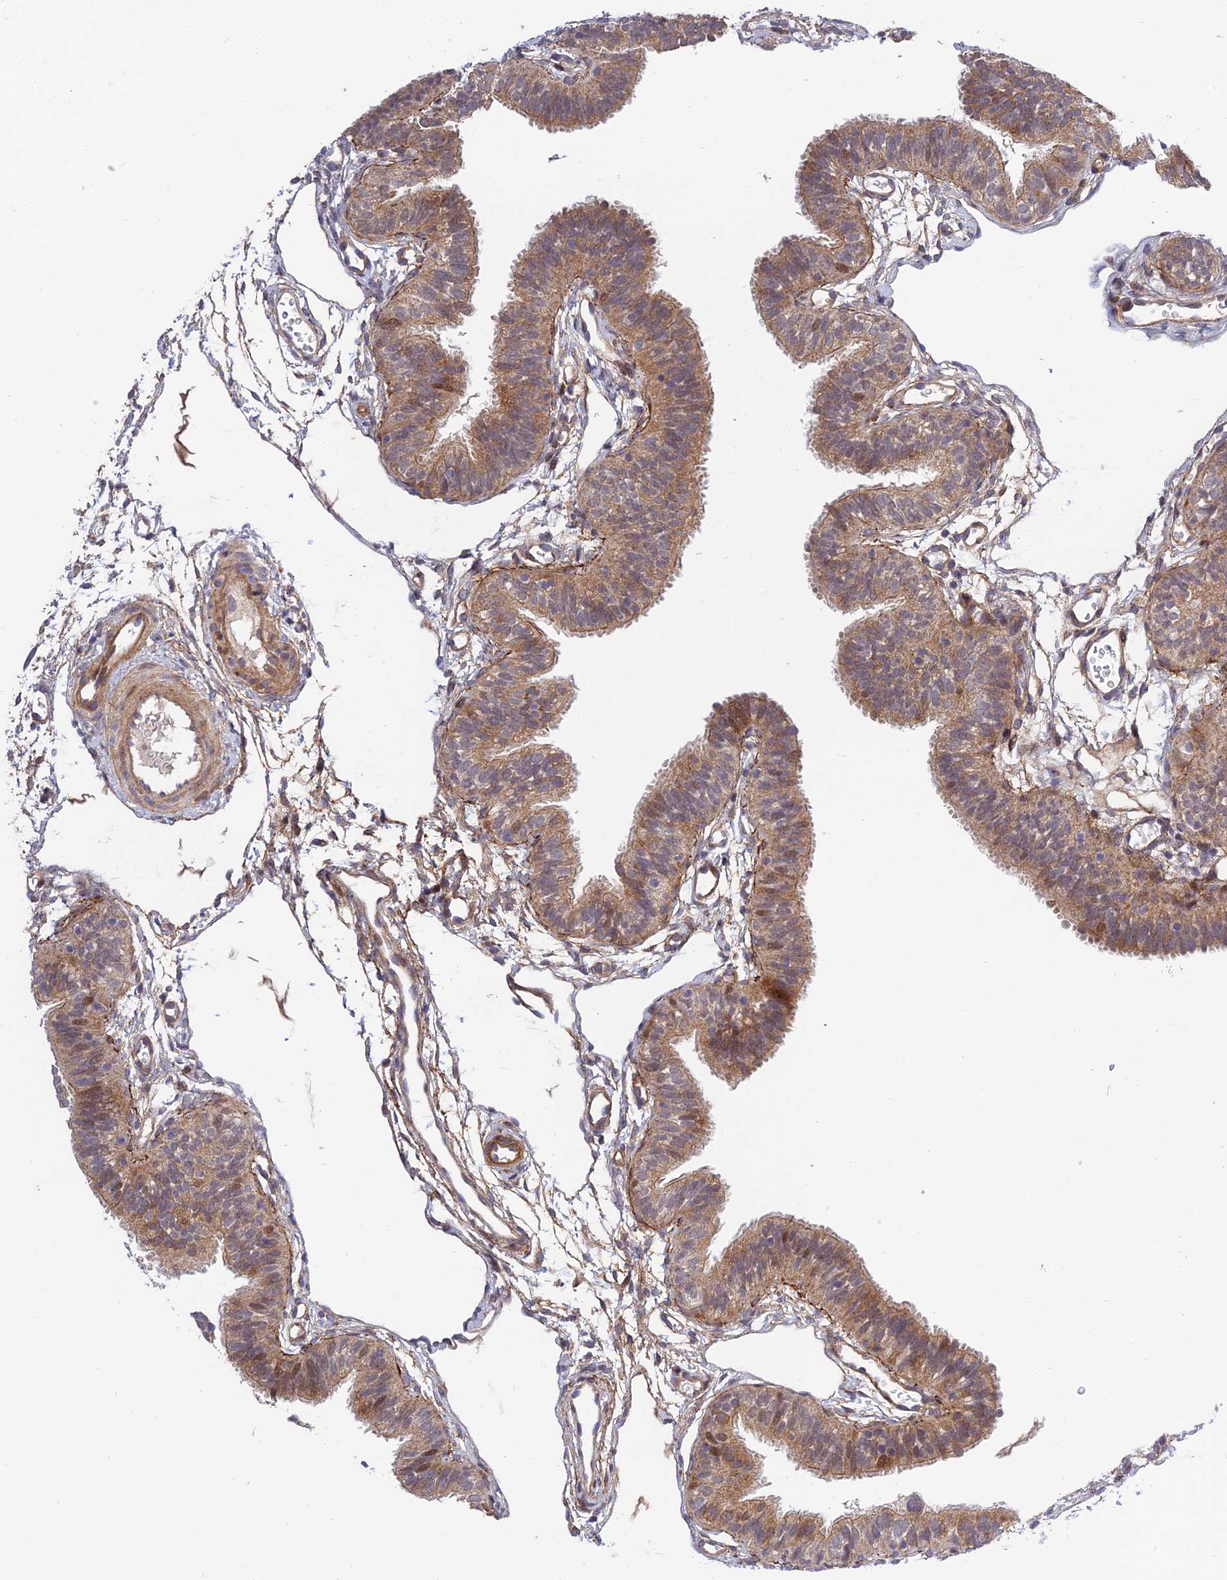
{"staining": {"intensity": "moderate", "quantity": ">75%", "location": "cytoplasmic/membranous"}, "tissue": "fallopian tube", "cell_type": "Glandular cells", "image_type": "normal", "snomed": [{"axis": "morphology", "description": "Normal tissue, NOS"}, {"axis": "topography", "description": "Fallopian tube"}], "caption": "Glandular cells exhibit moderate cytoplasmic/membranous positivity in approximately >75% of cells in benign fallopian tube. (DAB = brown stain, brightfield microscopy at high magnification).", "gene": "PLEKHG2", "patient": {"sex": "female", "age": 35}}